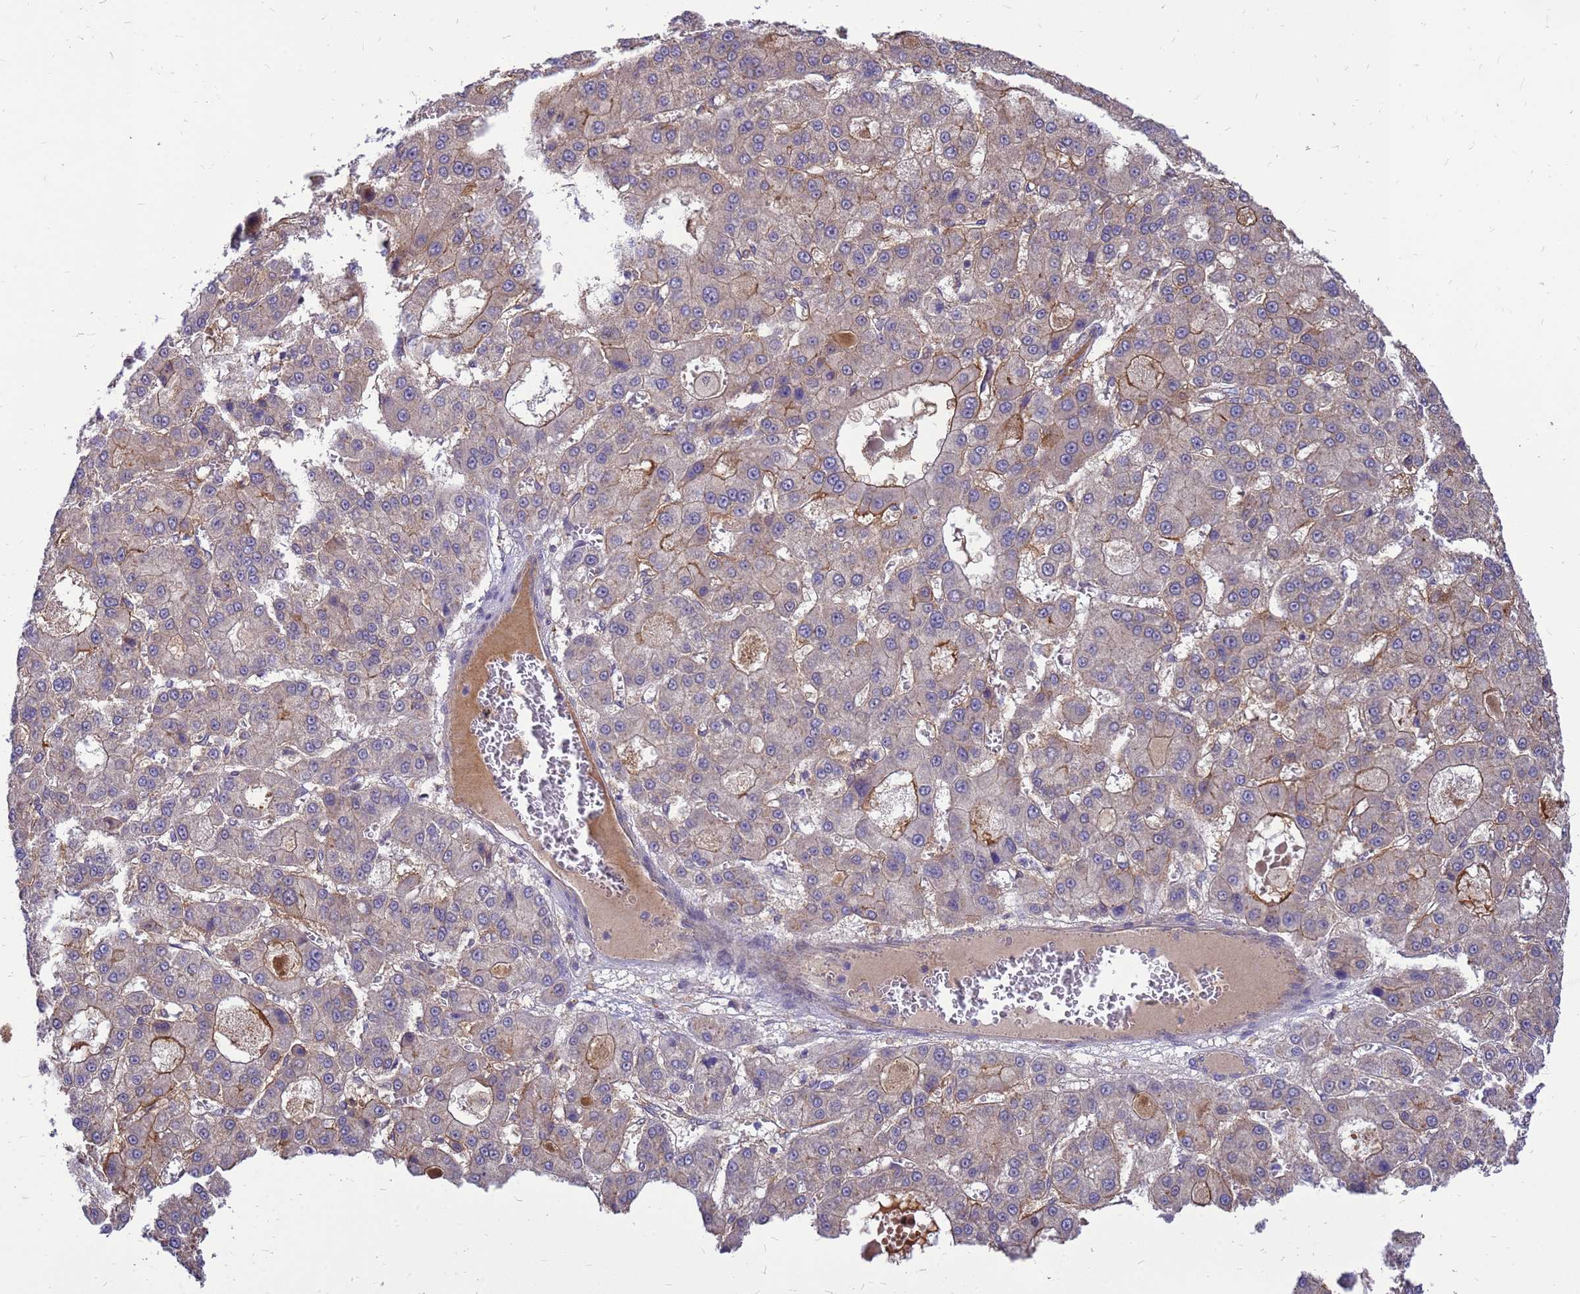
{"staining": {"intensity": "moderate", "quantity": "25%-75%", "location": "cytoplasmic/membranous"}, "tissue": "liver cancer", "cell_type": "Tumor cells", "image_type": "cancer", "snomed": [{"axis": "morphology", "description": "Carcinoma, Hepatocellular, NOS"}, {"axis": "topography", "description": "Liver"}], "caption": "Liver cancer (hepatocellular carcinoma) tissue exhibits moderate cytoplasmic/membranous expression in approximately 25%-75% of tumor cells The staining is performed using DAB (3,3'-diaminobenzidine) brown chromogen to label protein expression. The nuclei are counter-stained blue using hematoxylin.", "gene": "ENOPH1", "patient": {"sex": "male", "age": 70}}